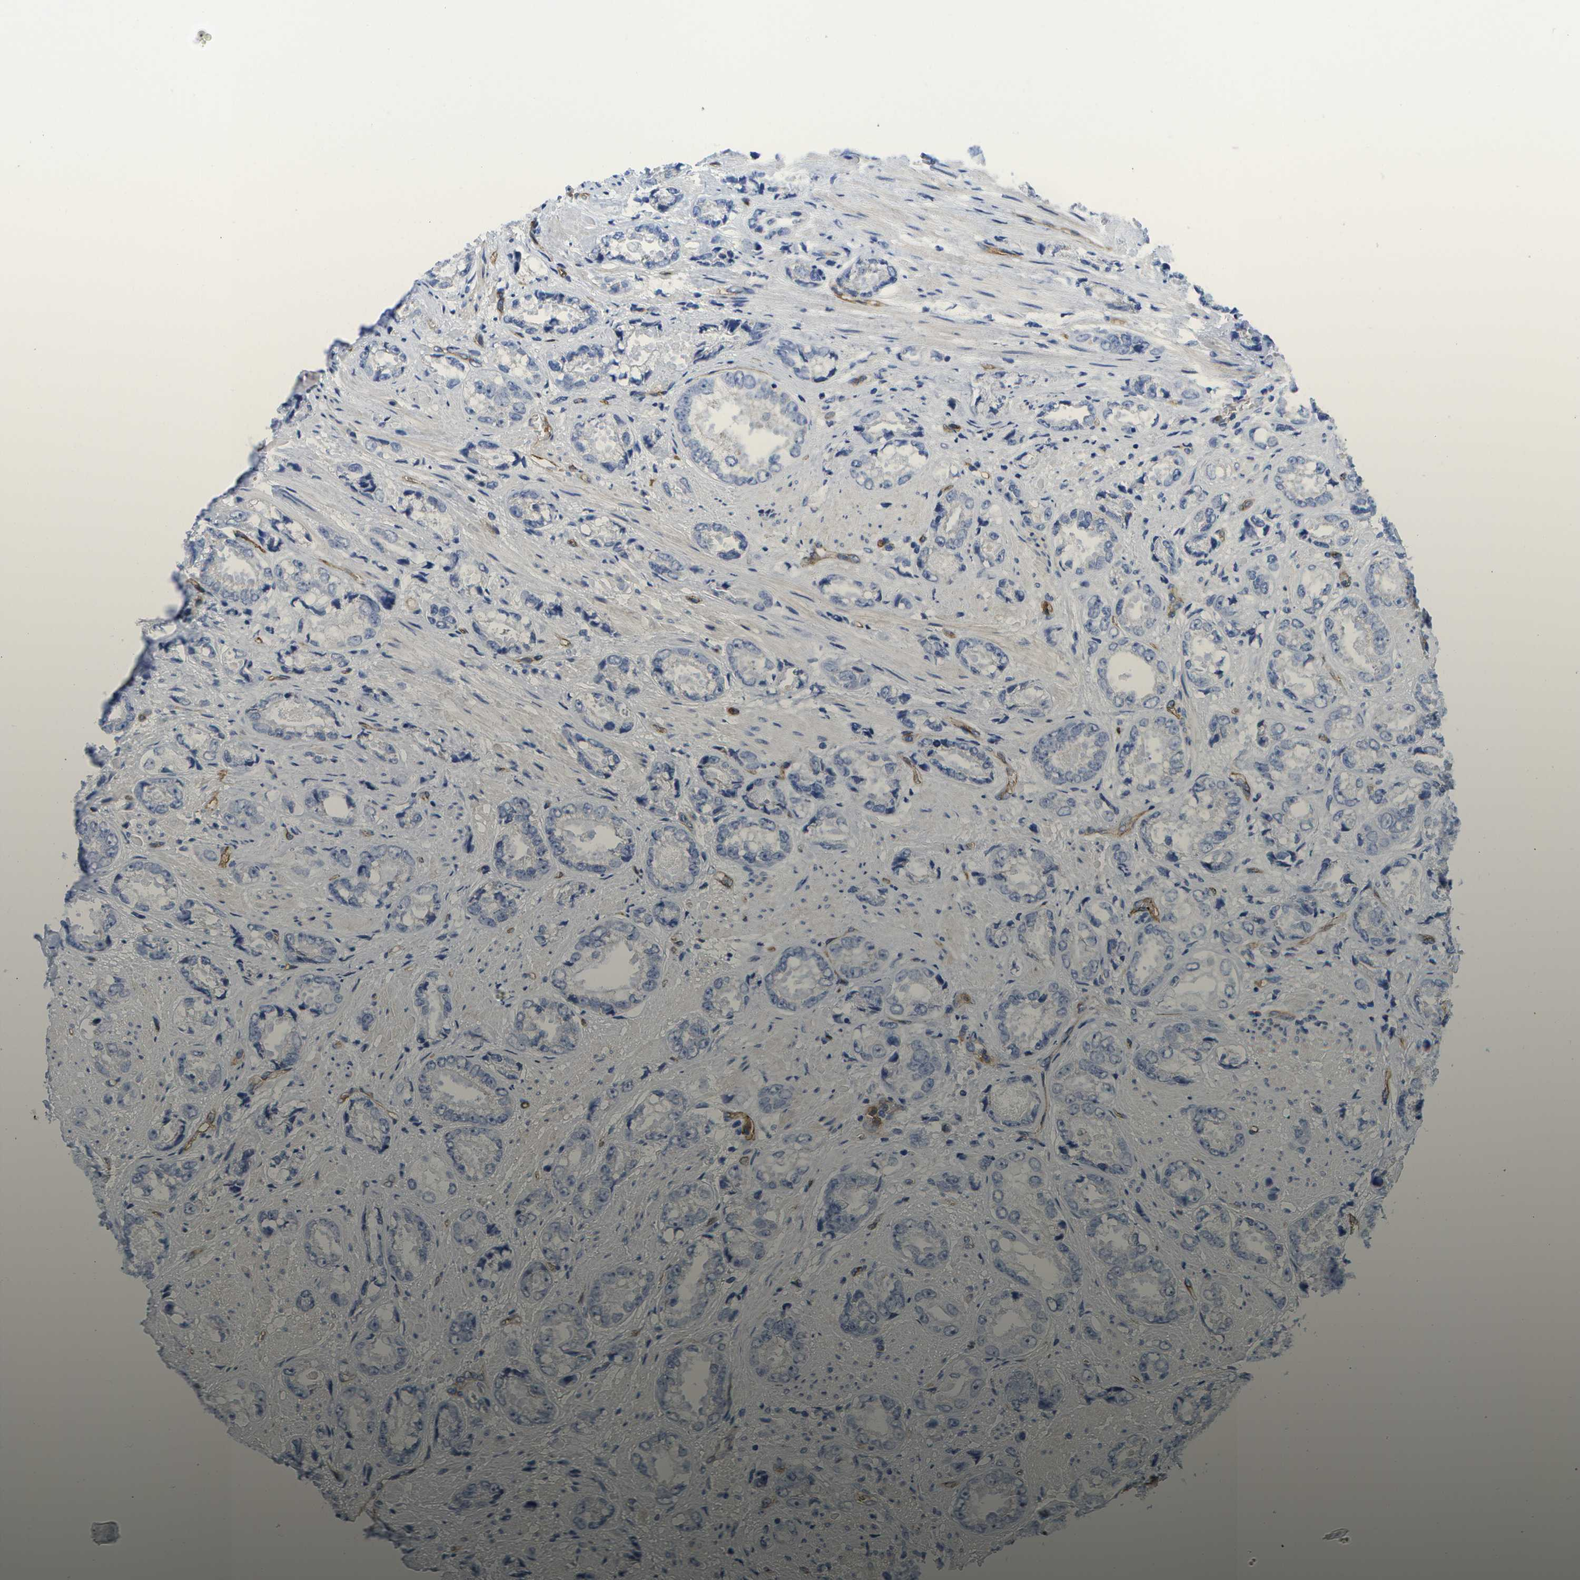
{"staining": {"intensity": "negative", "quantity": "none", "location": "none"}, "tissue": "prostate cancer", "cell_type": "Tumor cells", "image_type": "cancer", "snomed": [{"axis": "morphology", "description": "Adenocarcinoma, High grade"}, {"axis": "topography", "description": "Prostate"}], "caption": "This image is of prostate cancer stained with IHC to label a protein in brown with the nuclei are counter-stained blue. There is no positivity in tumor cells.", "gene": "DYSF", "patient": {"sex": "male", "age": 61}}